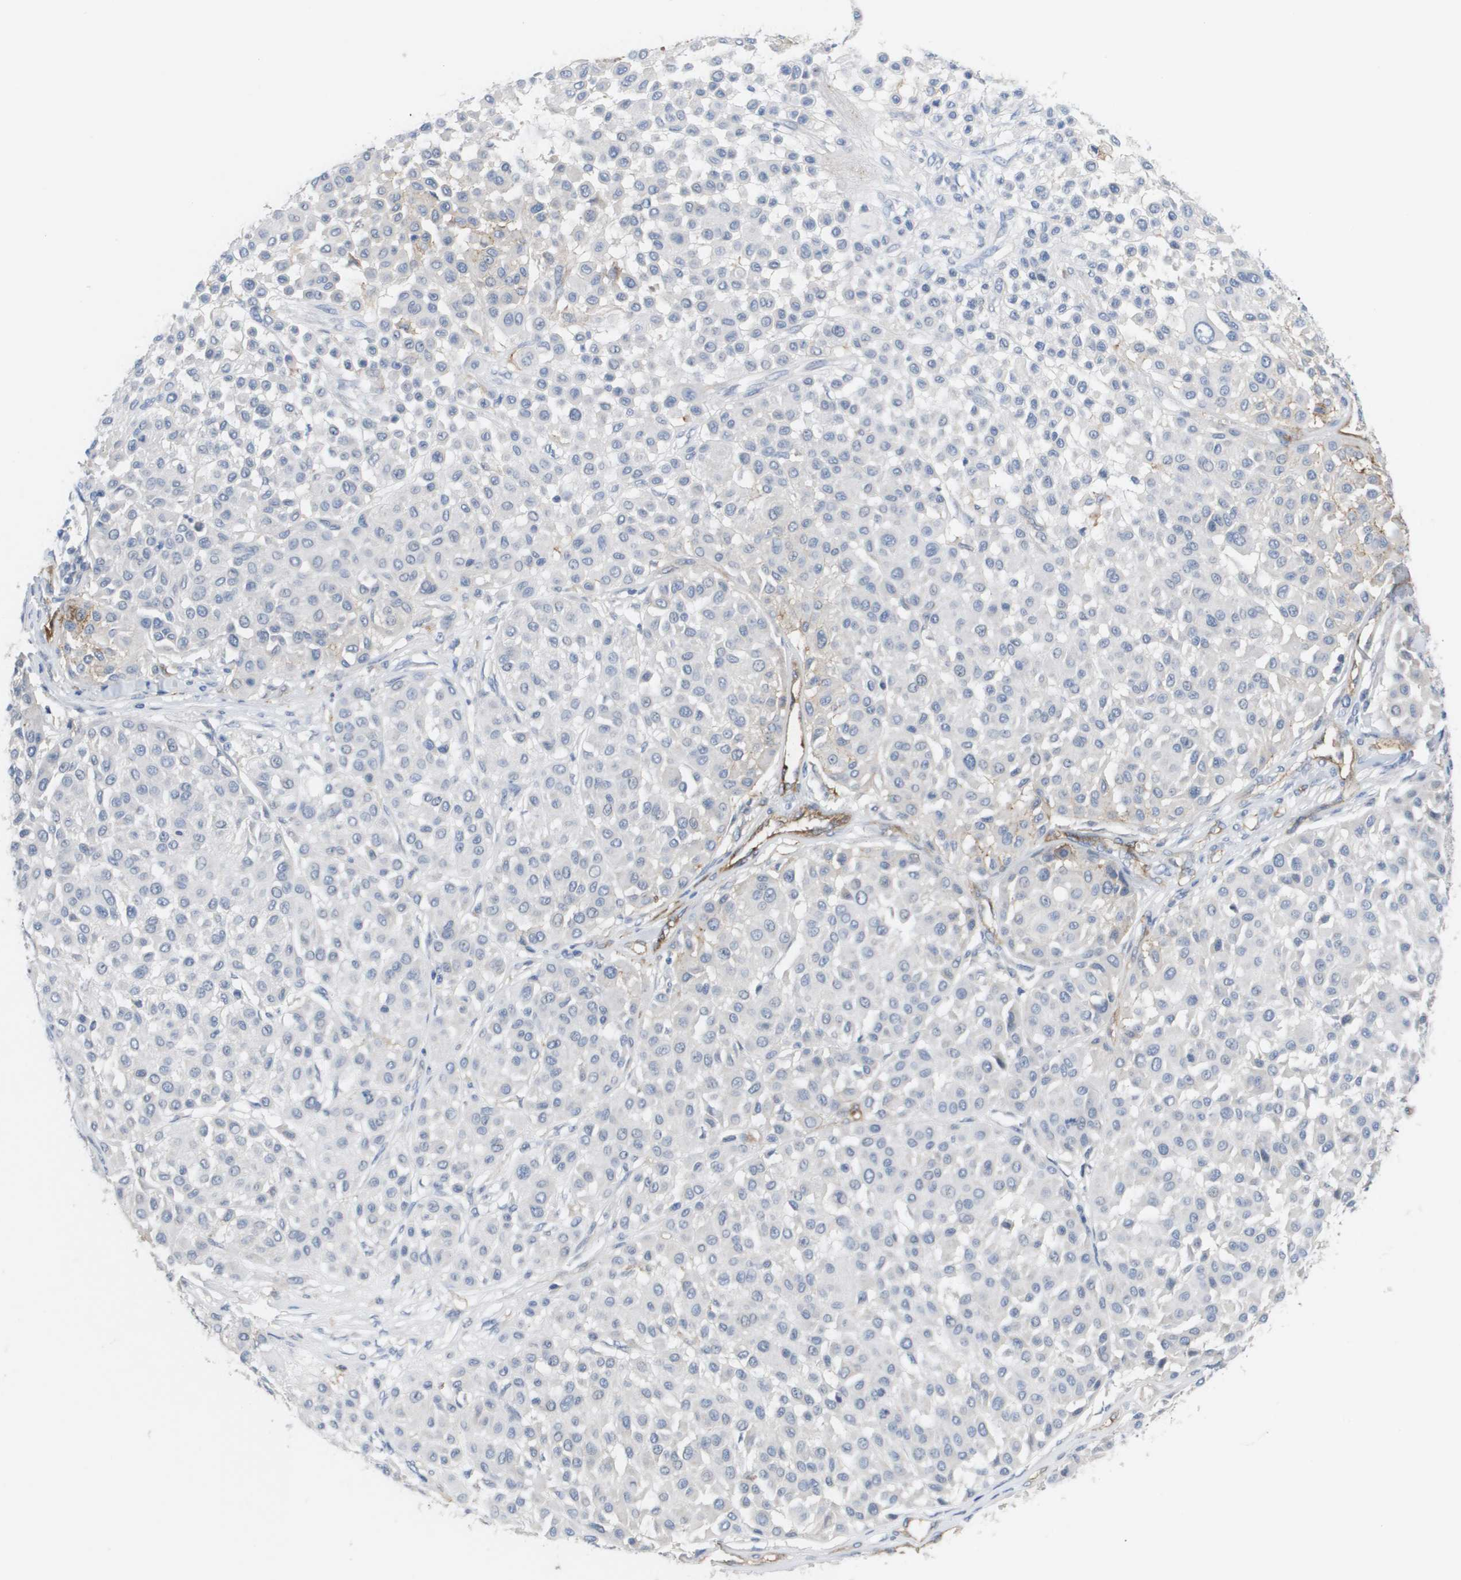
{"staining": {"intensity": "negative", "quantity": "none", "location": "none"}, "tissue": "melanoma", "cell_type": "Tumor cells", "image_type": "cancer", "snomed": [{"axis": "morphology", "description": "Malignant melanoma, Metastatic site"}, {"axis": "topography", "description": "Soft tissue"}], "caption": "Immunohistochemistry (IHC) histopathology image of neoplastic tissue: melanoma stained with DAB exhibits no significant protein positivity in tumor cells. (DAB (3,3'-diaminobenzidine) immunohistochemistry with hematoxylin counter stain).", "gene": "ANGPT2", "patient": {"sex": "male", "age": 41}}